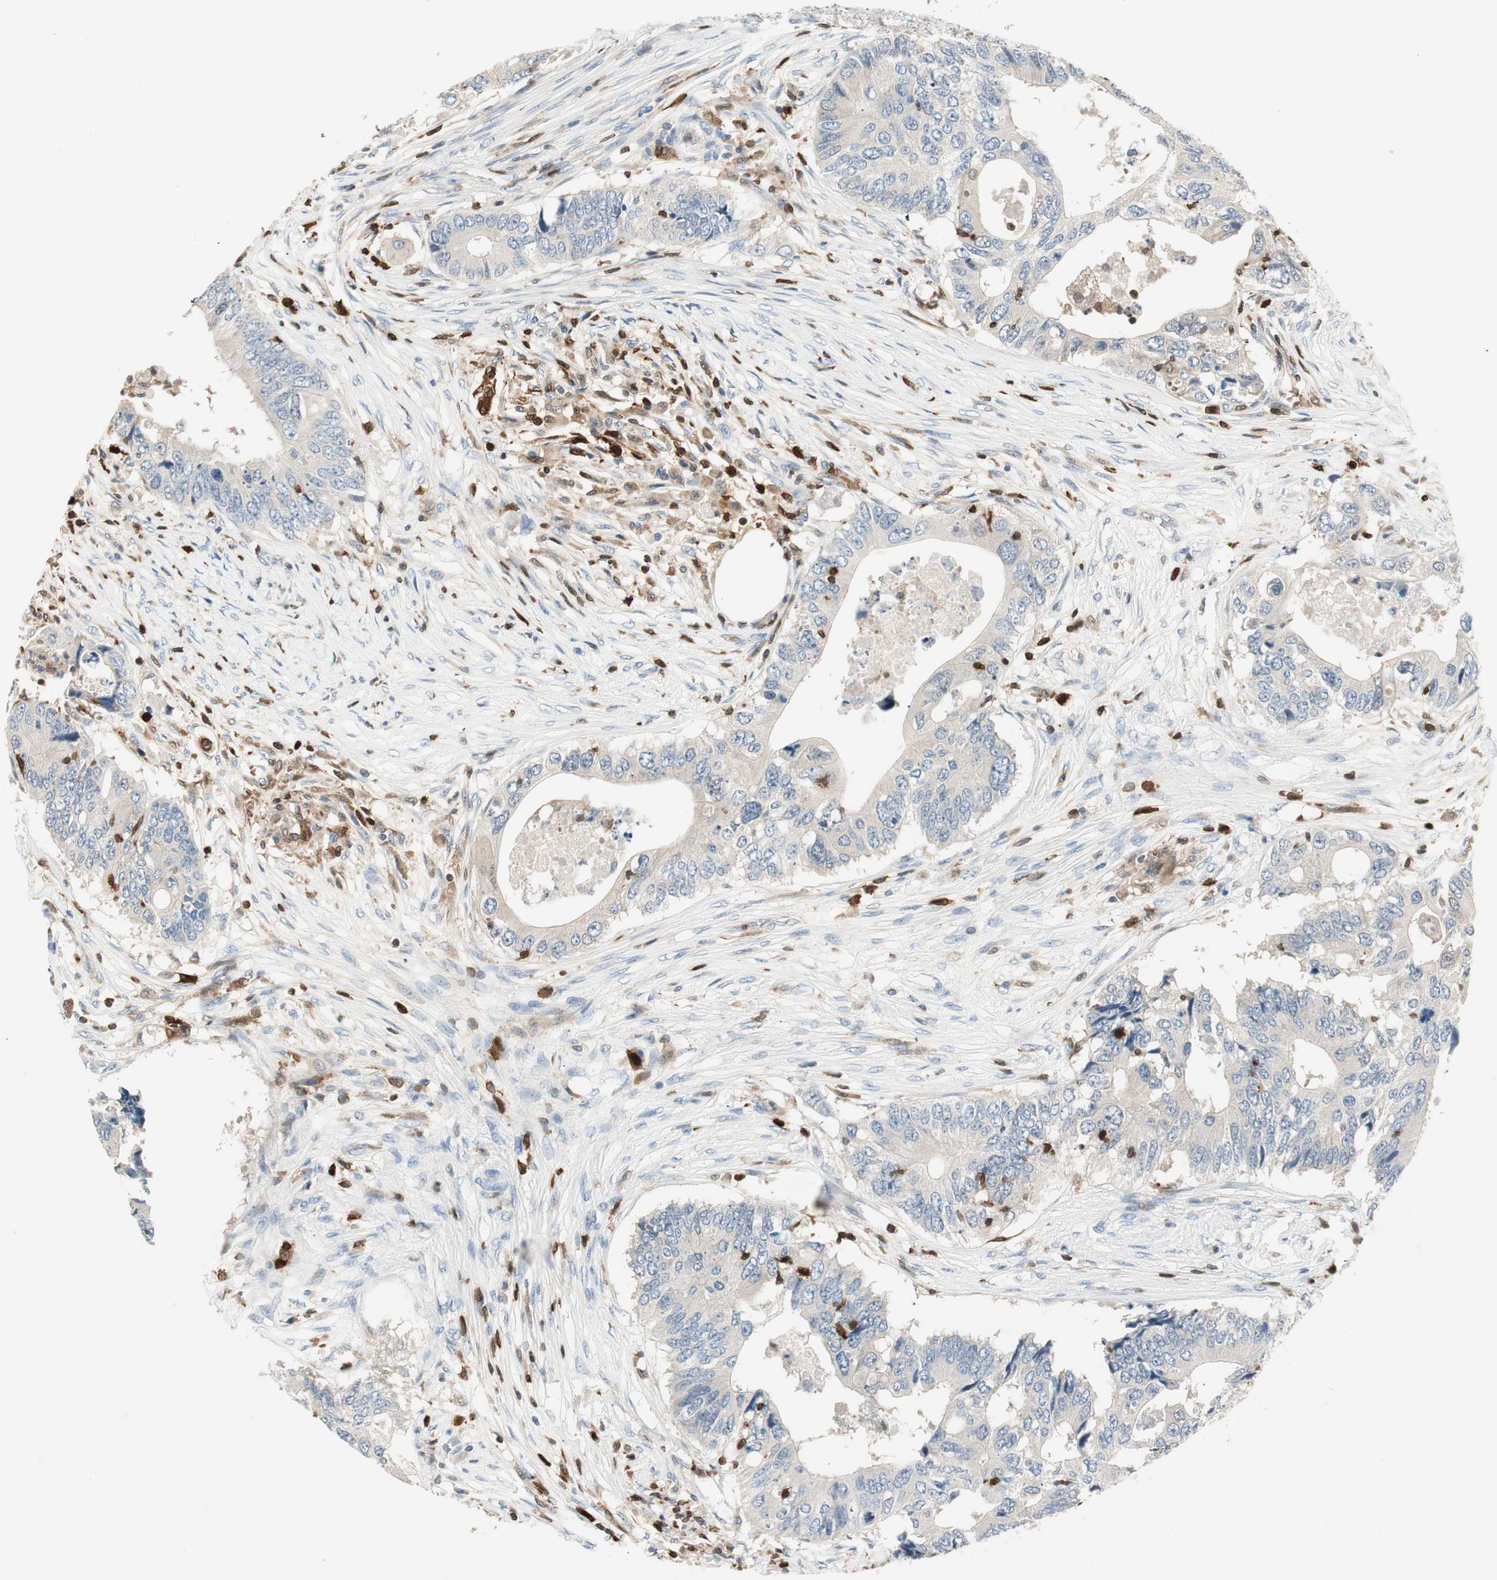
{"staining": {"intensity": "weak", "quantity": "<25%", "location": "cytoplasmic/membranous"}, "tissue": "colorectal cancer", "cell_type": "Tumor cells", "image_type": "cancer", "snomed": [{"axis": "morphology", "description": "Adenocarcinoma, NOS"}, {"axis": "topography", "description": "Colon"}], "caption": "Immunohistochemistry (IHC) micrograph of human colorectal cancer stained for a protein (brown), which displays no expression in tumor cells.", "gene": "COTL1", "patient": {"sex": "male", "age": 71}}